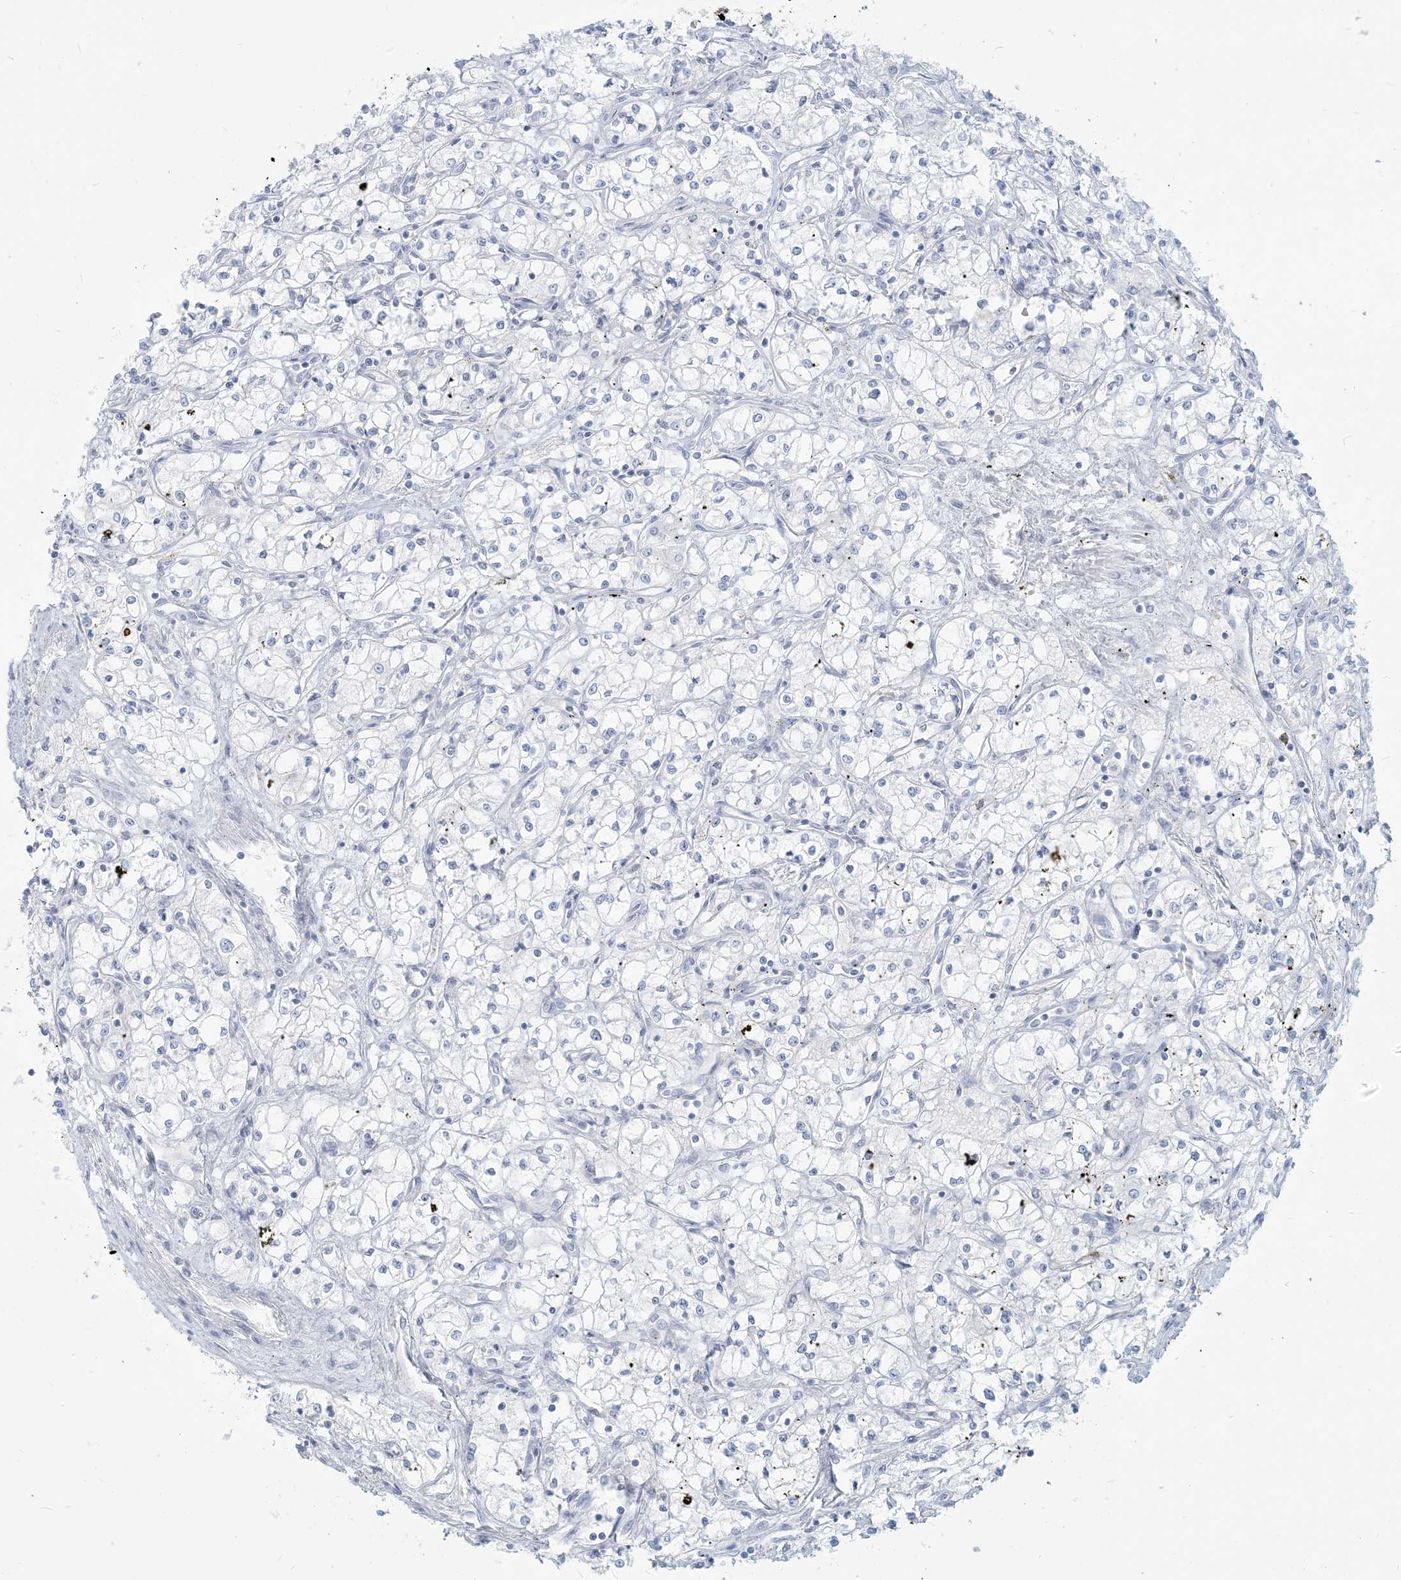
{"staining": {"intensity": "negative", "quantity": "none", "location": "none"}, "tissue": "renal cancer", "cell_type": "Tumor cells", "image_type": "cancer", "snomed": [{"axis": "morphology", "description": "Adenocarcinoma, NOS"}, {"axis": "topography", "description": "Kidney"}], "caption": "IHC histopathology image of renal cancer (adenocarcinoma) stained for a protein (brown), which displays no expression in tumor cells.", "gene": "HLA-DRB1", "patient": {"sex": "male", "age": 59}}